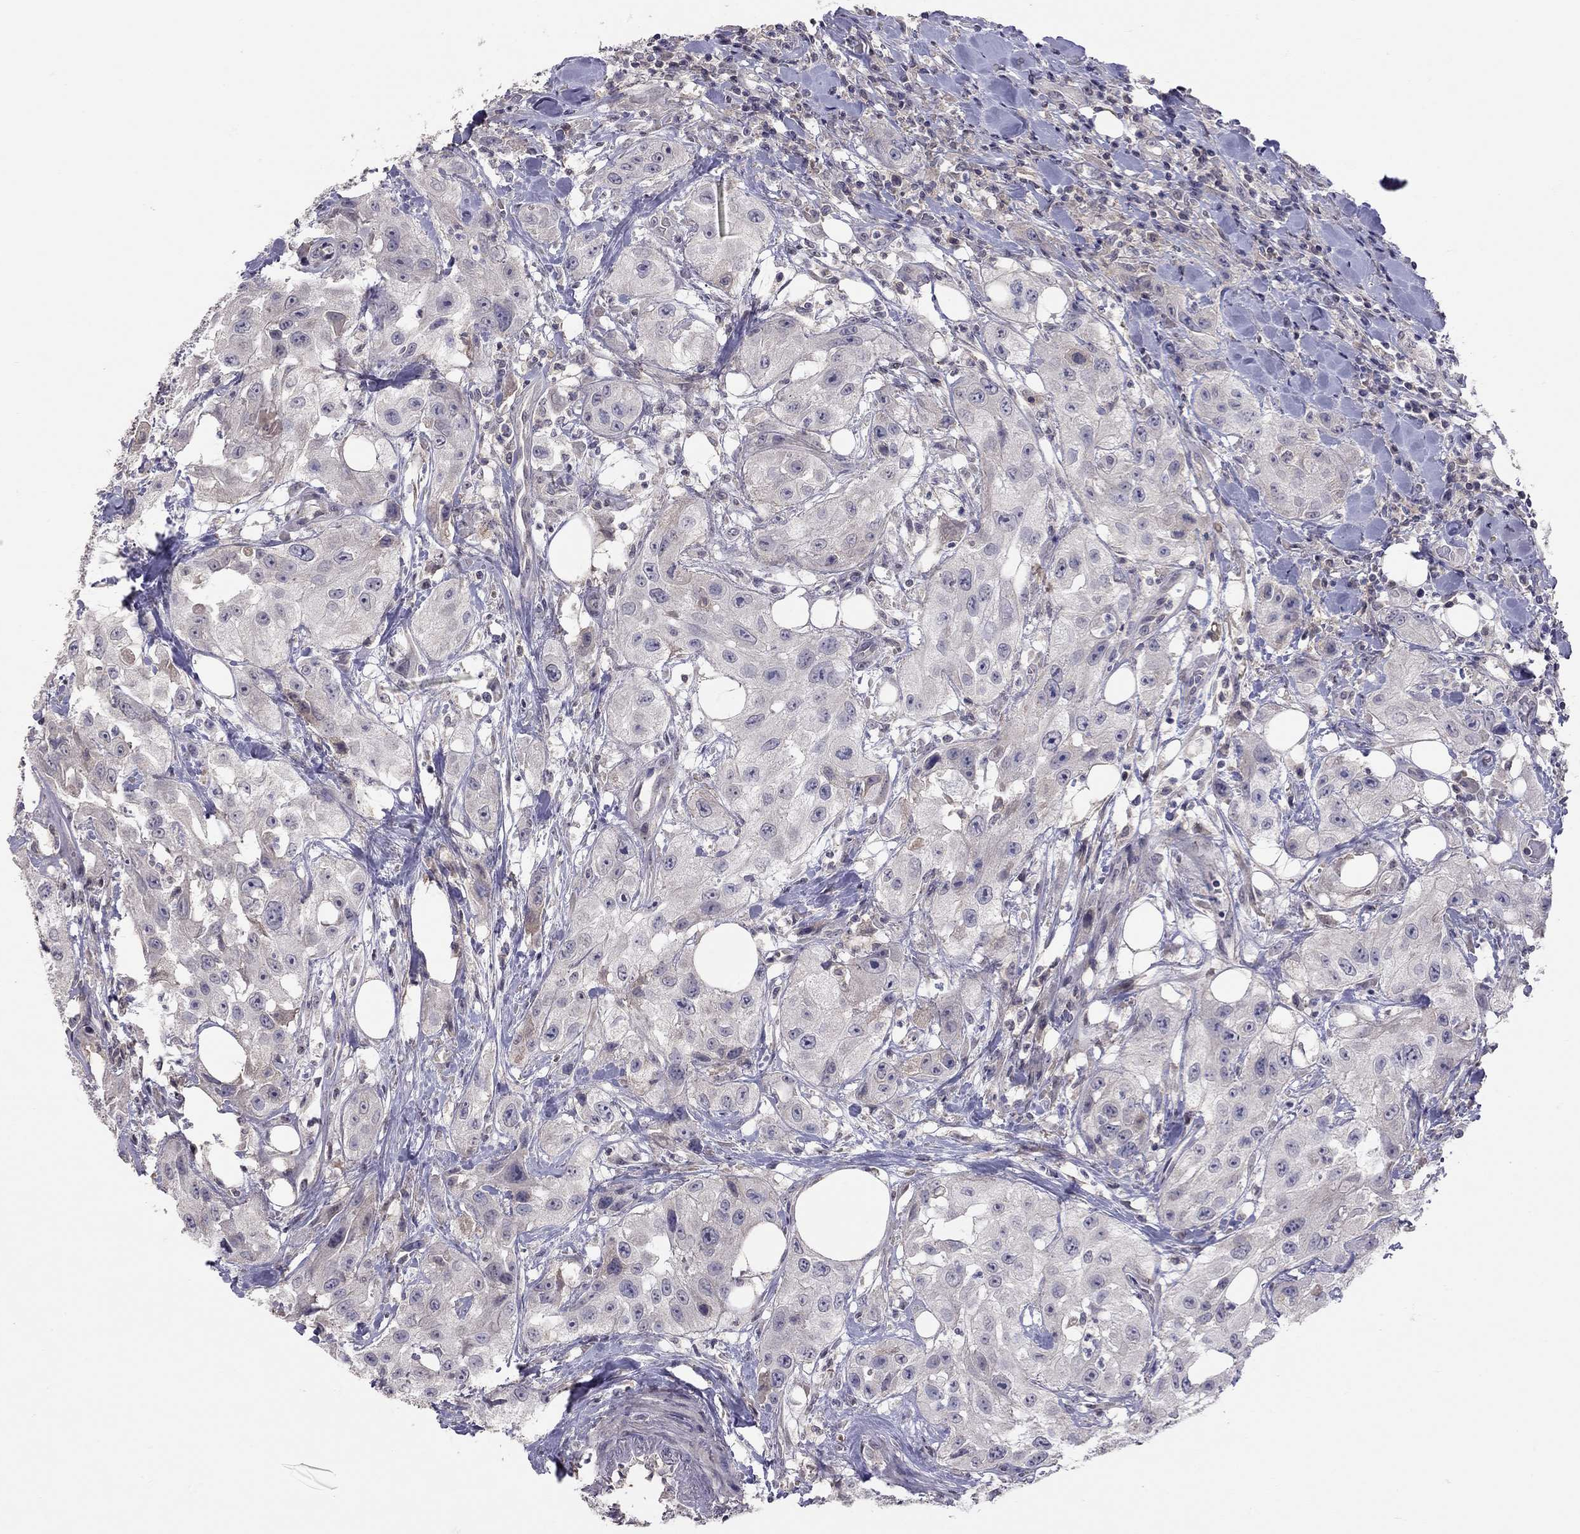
{"staining": {"intensity": "negative", "quantity": "none", "location": "none"}, "tissue": "urothelial cancer", "cell_type": "Tumor cells", "image_type": "cancer", "snomed": [{"axis": "morphology", "description": "Urothelial carcinoma, High grade"}, {"axis": "topography", "description": "Urinary bladder"}], "caption": "Immunohistochemistry of urothelial cancer exhibits no expression in tumor cells.", "gene": "RTP5", "patient": {"sex": "male", "age": 79}}